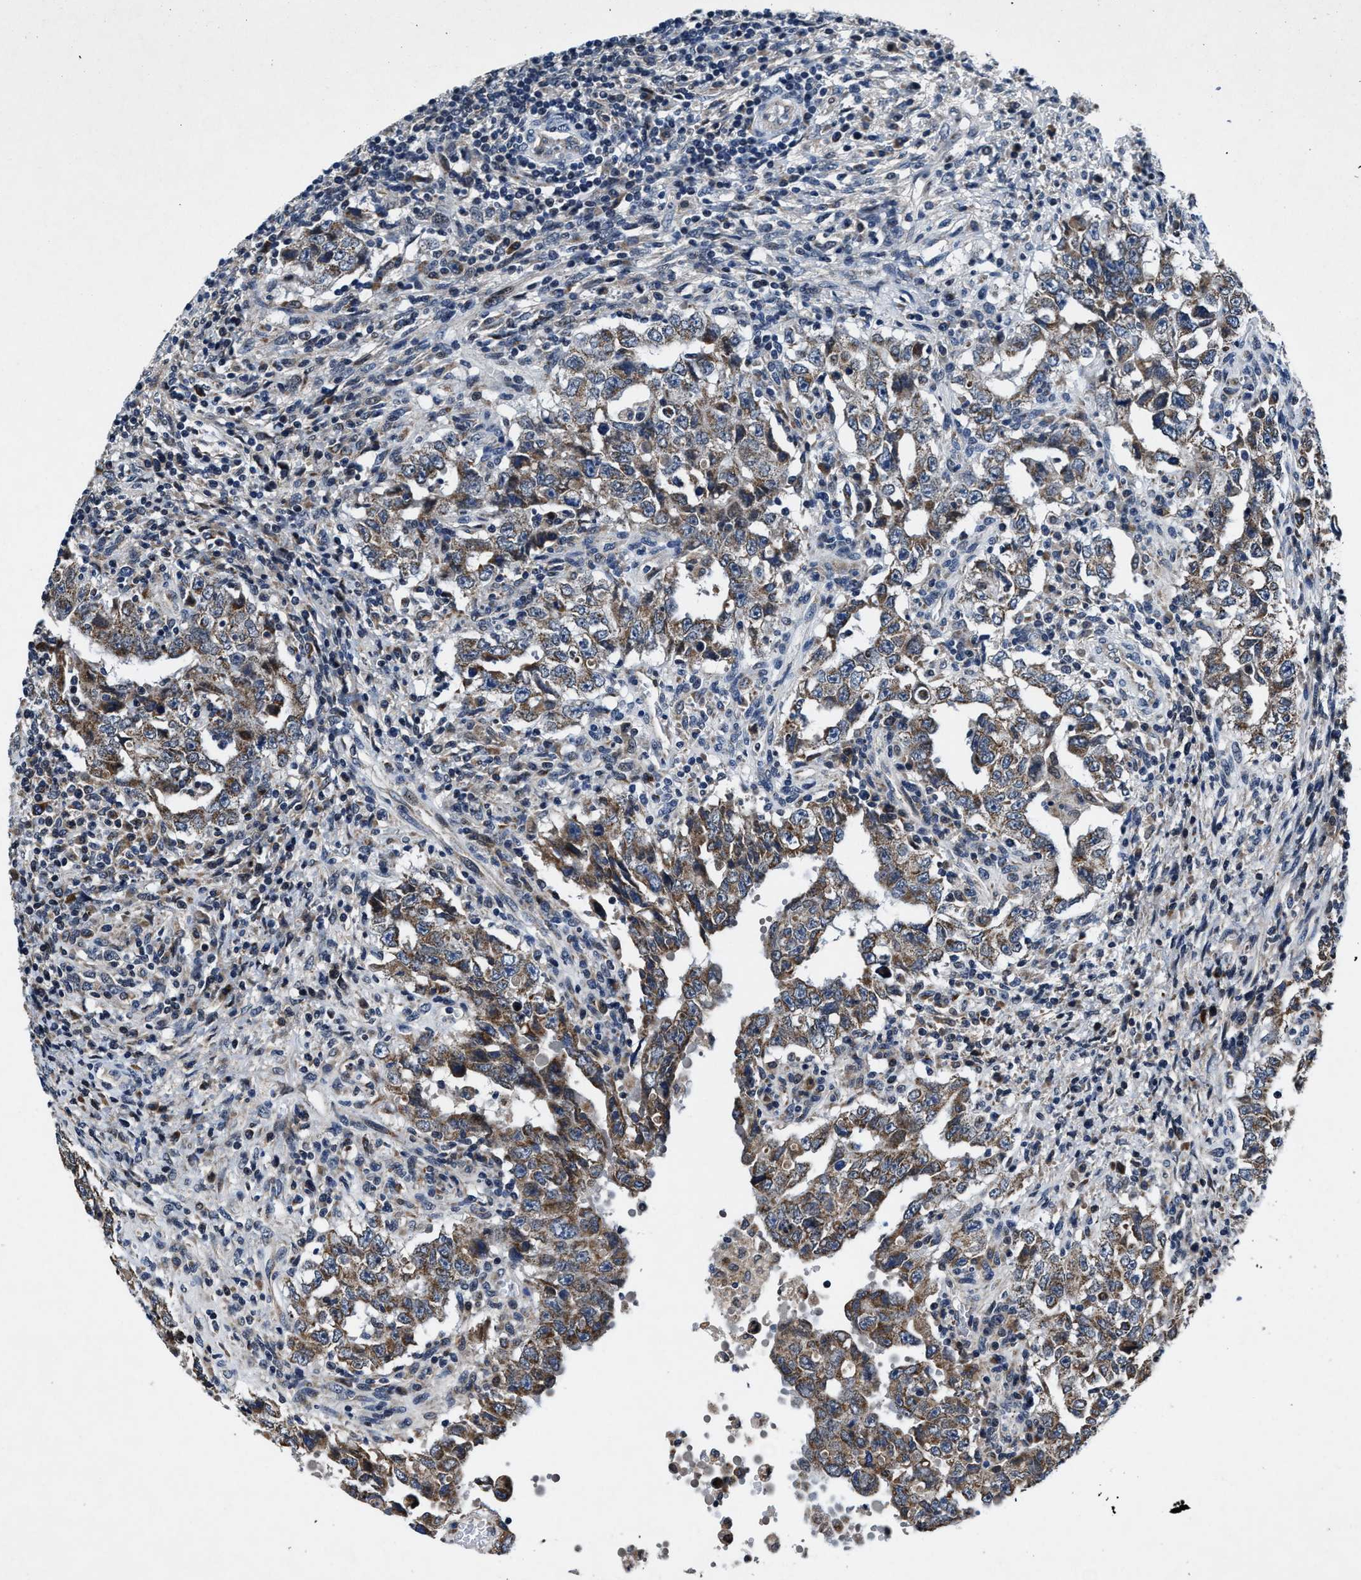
{"staining": {"intensity": "moderate", "quantity": ">75%", "location": "cytoplasmic/membranous"}, "tissue": "testis cancer", "cell_type": "Tumor cells", "image_type": "cancer", "snomed": [{"axis": "morphology", "description": "Carcinoma, Embryonal, NOS"}, {"axis": "topography", "description": "Testis"}], "caption": "The photomicrograph reveals immunohistochemical staining of testis cancer. There is moderate cytoplasmic/membranous staining is appreciated in approximately >75% of tumor cells.", "gene": "TMEM53", "patient": {"sex": "male", "age": 26}}